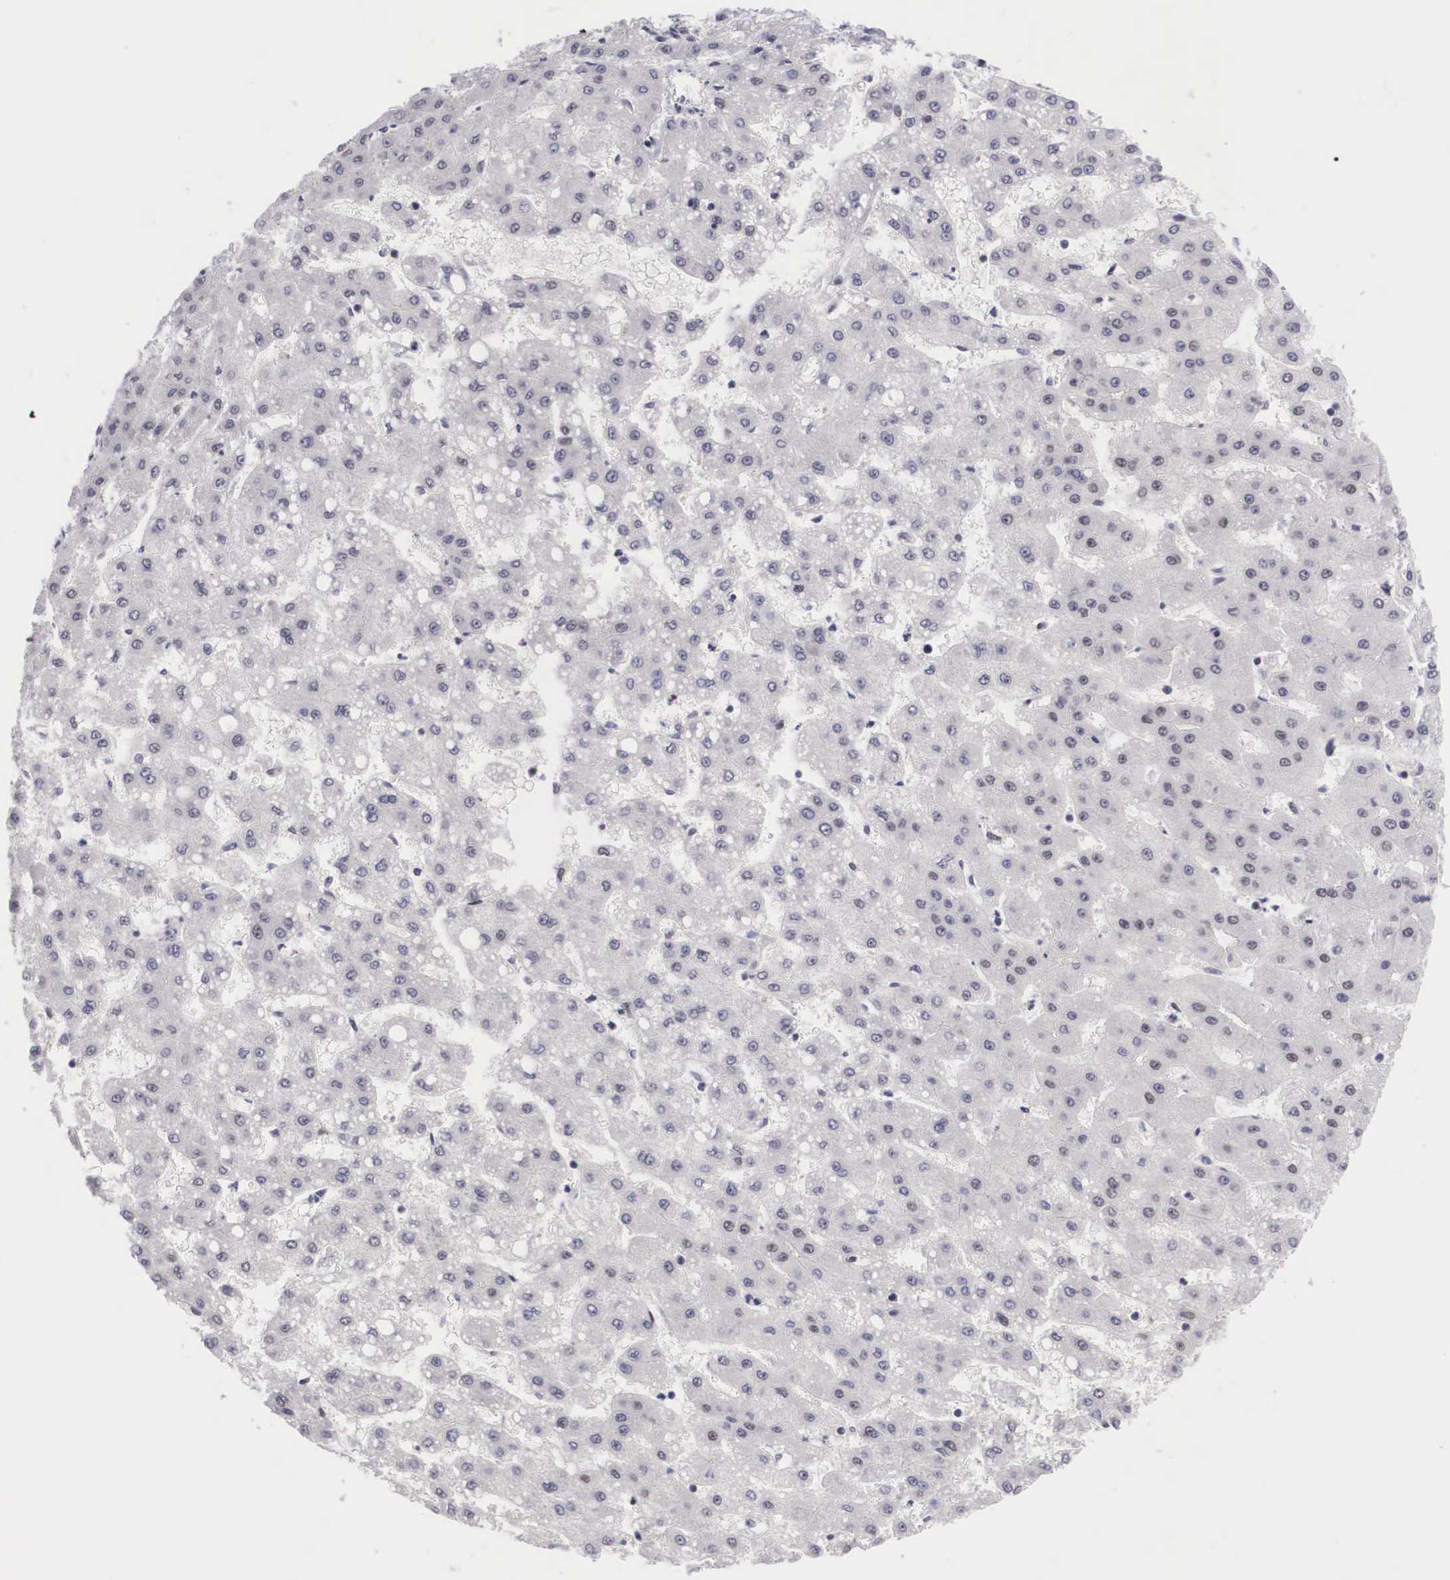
{"staining": {"intensity": "negative", "quantity": "none", "location": "none"}, "tissue": "liver cancer", "cell_type": "Tumor cells", "image_type": "cancer", "snomed": [{"axis": "morphology", "description": "Carcinoma, Hepatocellular, NOS"}, {"axis": "topography", "description": "Liver"}], "caption": "Micrograph shows no significant protein positivity in tumor cells of hepatocellular carcinoma (liver).", "gene": "MORC2", "patient": {"sex": "female", "age": 52}}